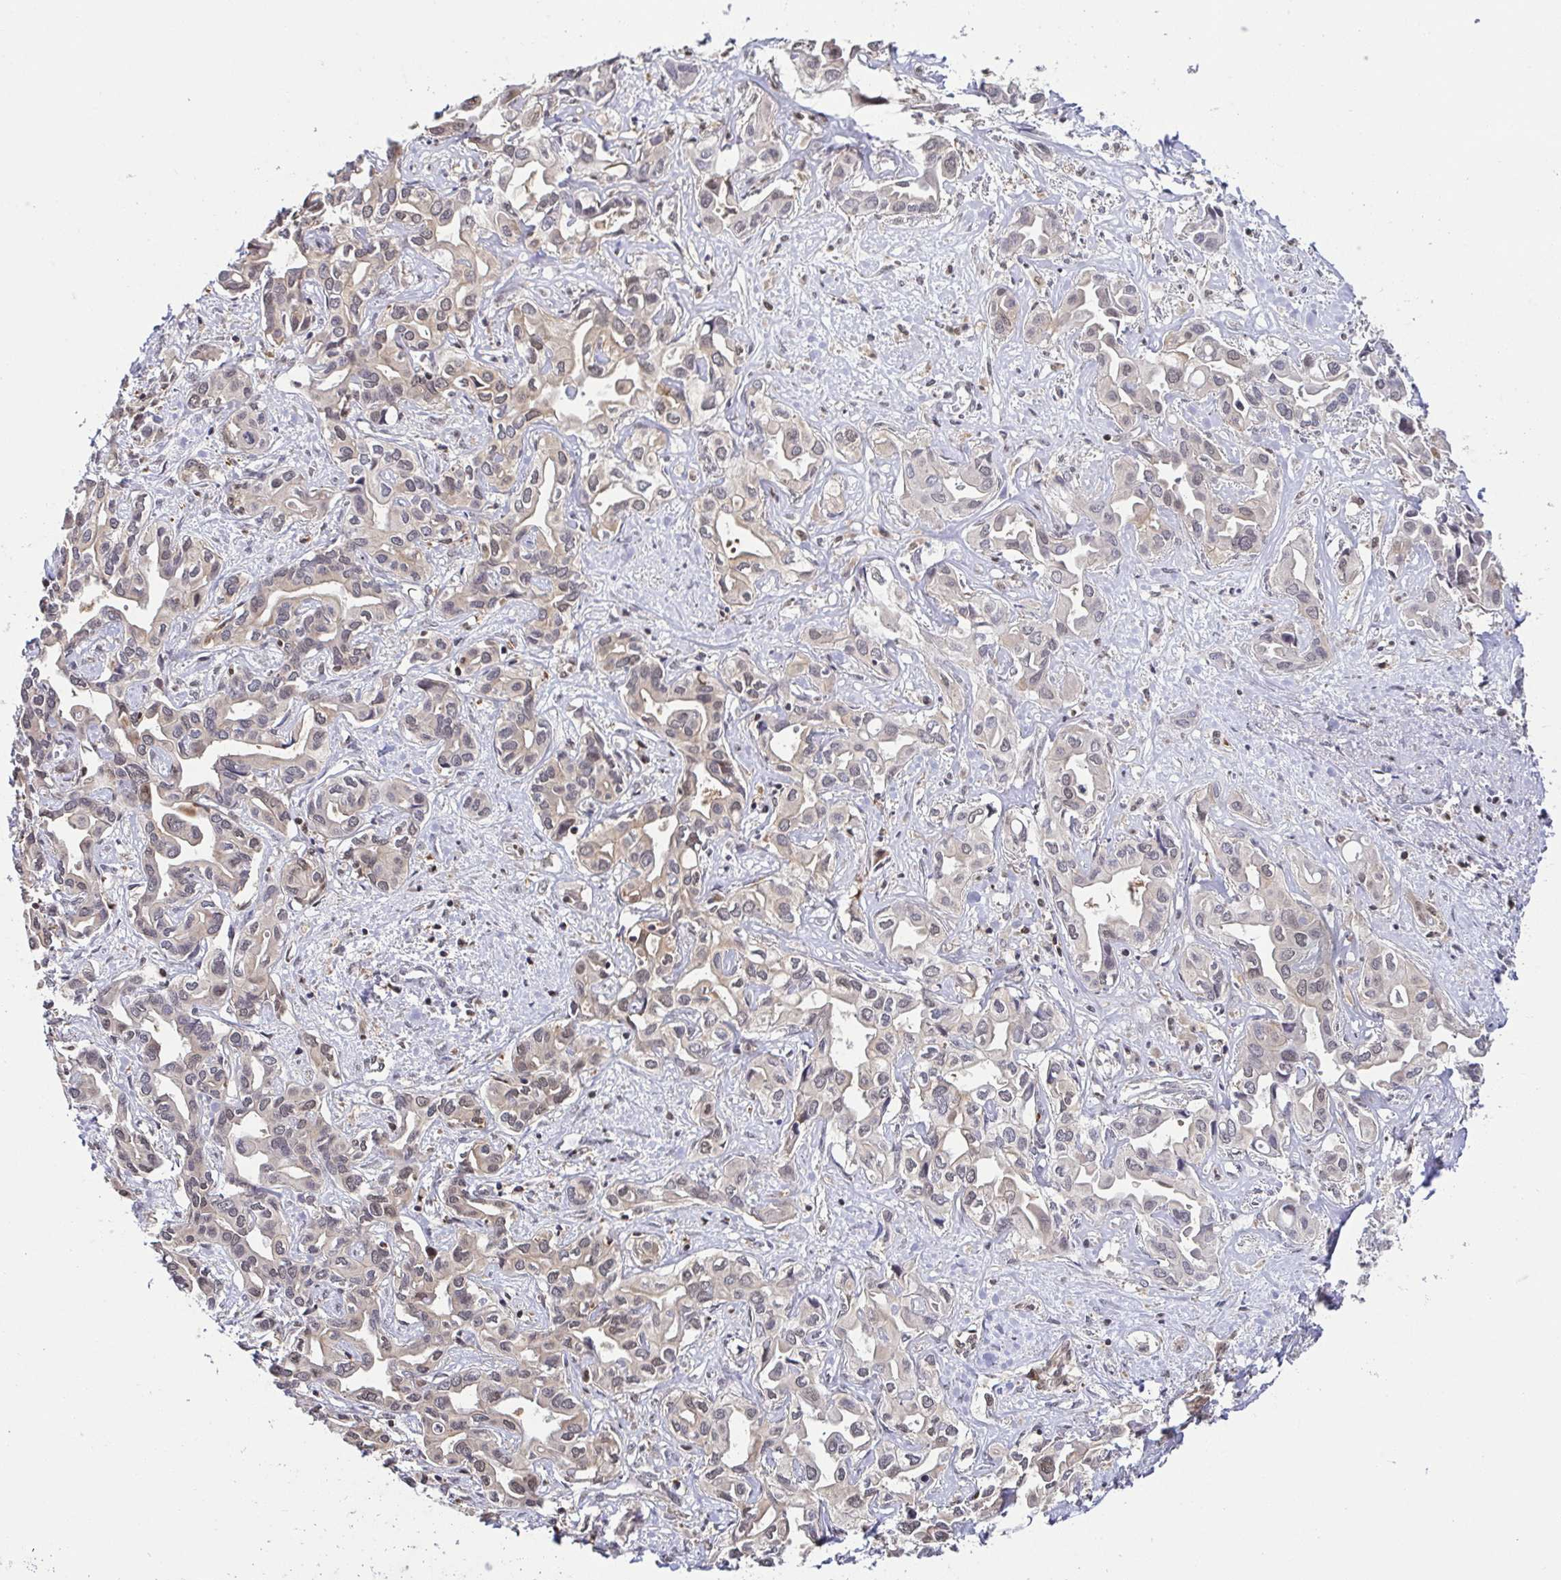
{"staining": {"intensity": "weak", "quantity": "25%-75%", "location": "cytoplasmic/membranous,nuclear"}, "tissue": "liver cancer", "cell_type": "Tumor cells", "image_type": "cancer", "snomed": [{"axis": "morphology", "description": "Cholangiocarcinoma"}, {"axis": "topography", "description": "Liver"}], "caption": "The immunohistochemical stain highlights weak cytoplasmic/membranous and nuclear positivity in tumor cells of cholangiocarcinoma (liver) tissue.", "gene": "PSMB9", "patient": {"sex": "female", "age": 64}}